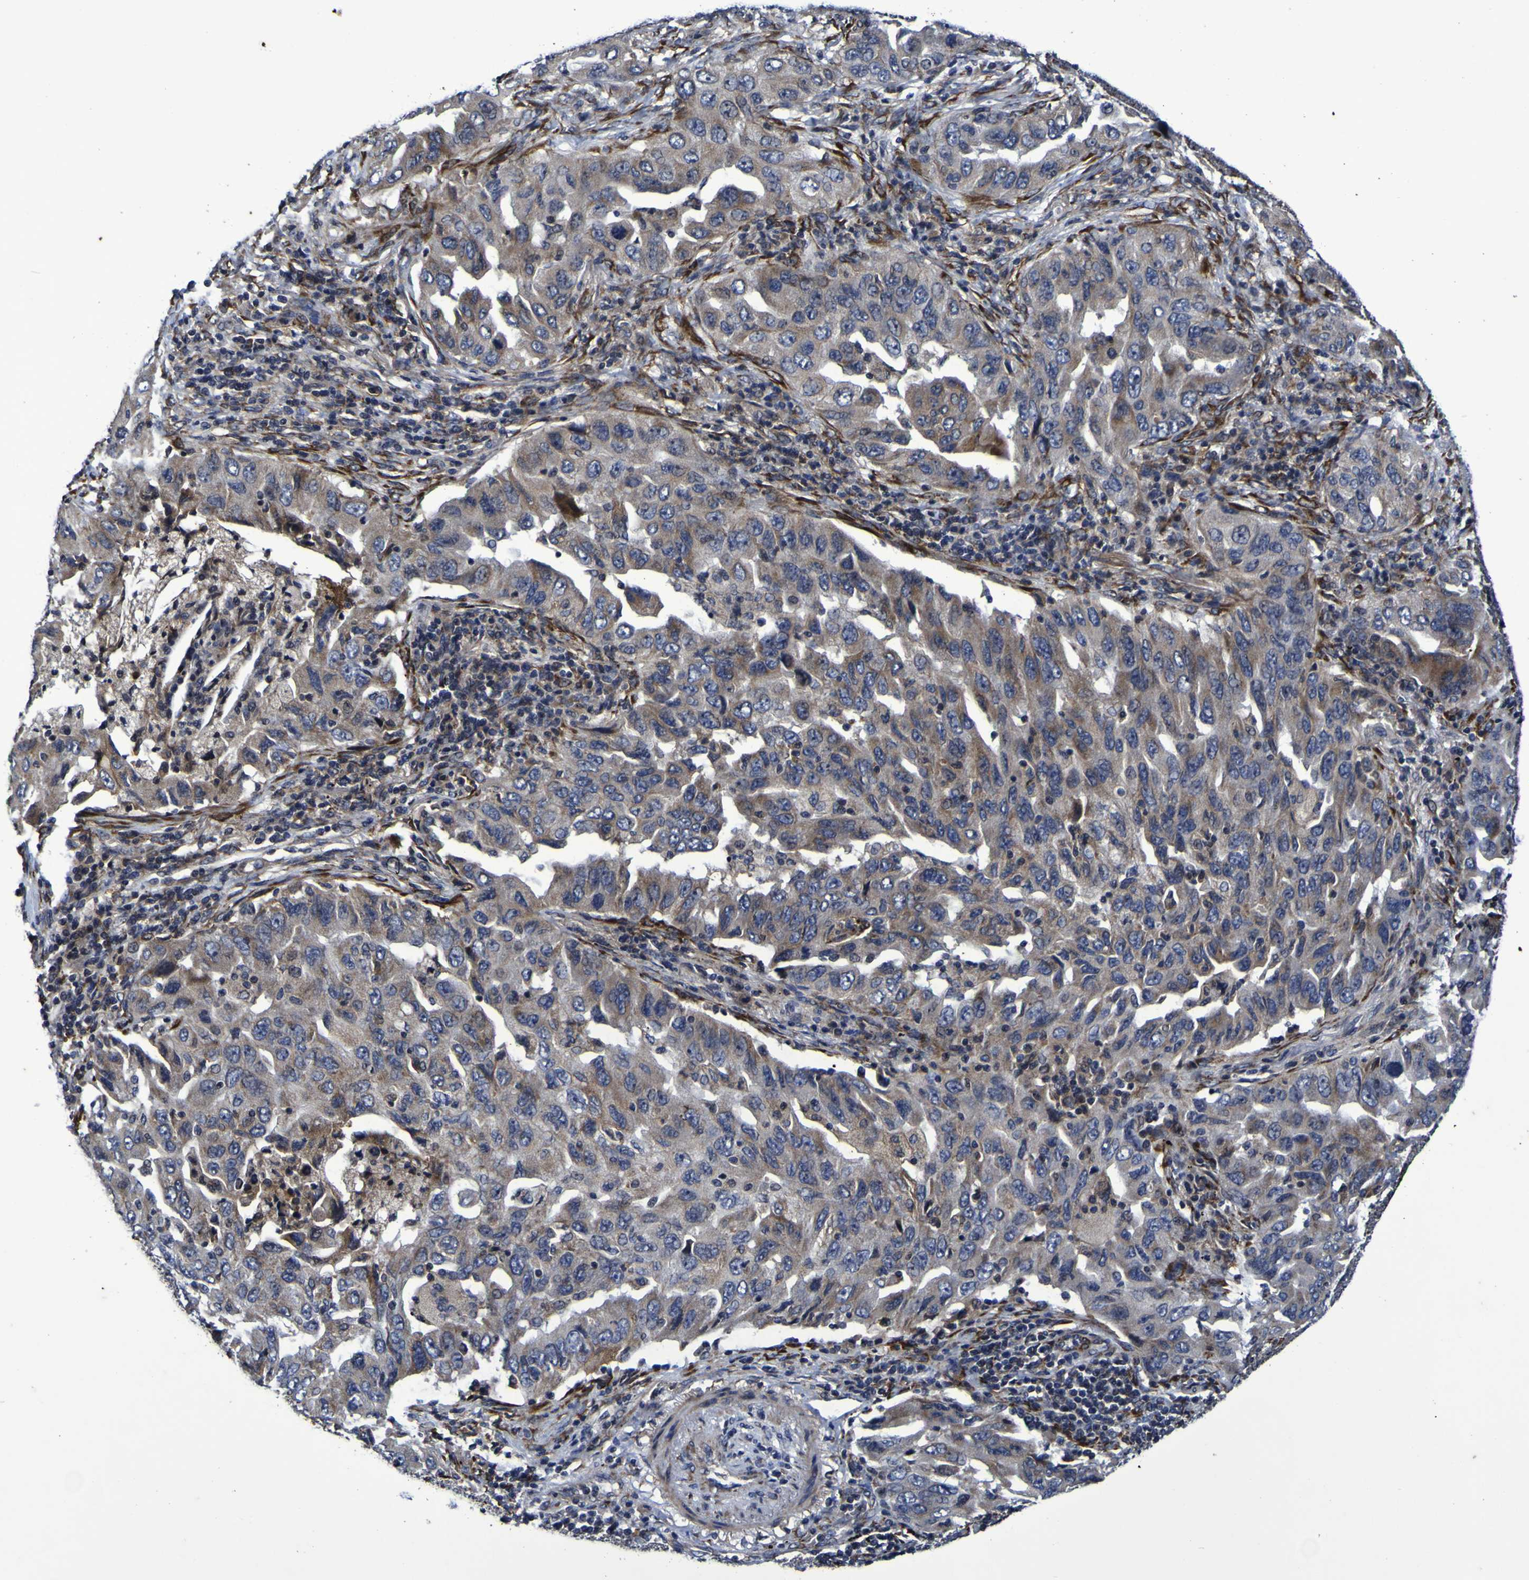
{"staining": {"intensity": "weak", "quantity": "25%-75%", "location": "cytoplasmic/membranous"}, "tissue": "lung cancer", "cell_type": "Tumor cells", "image_type": "cancer", "snomed": [{"axis": "morphology", "description": "Adenocarcinoma, NOS"}, {"axis": "topography", "description": "Lung"}], "caption": "Brown immunohistochemical staining in lung adenocarcinoma displays weak cytoplasmic/membranous positivity in approximately 25%-75% of tumor cells. Using DAB (brown) and hematoxylin (blue) stains, captured at high magnification using brightfield microscopy.", "gene": "P3H1", "patient": {"sex": "female", "age": 65}}